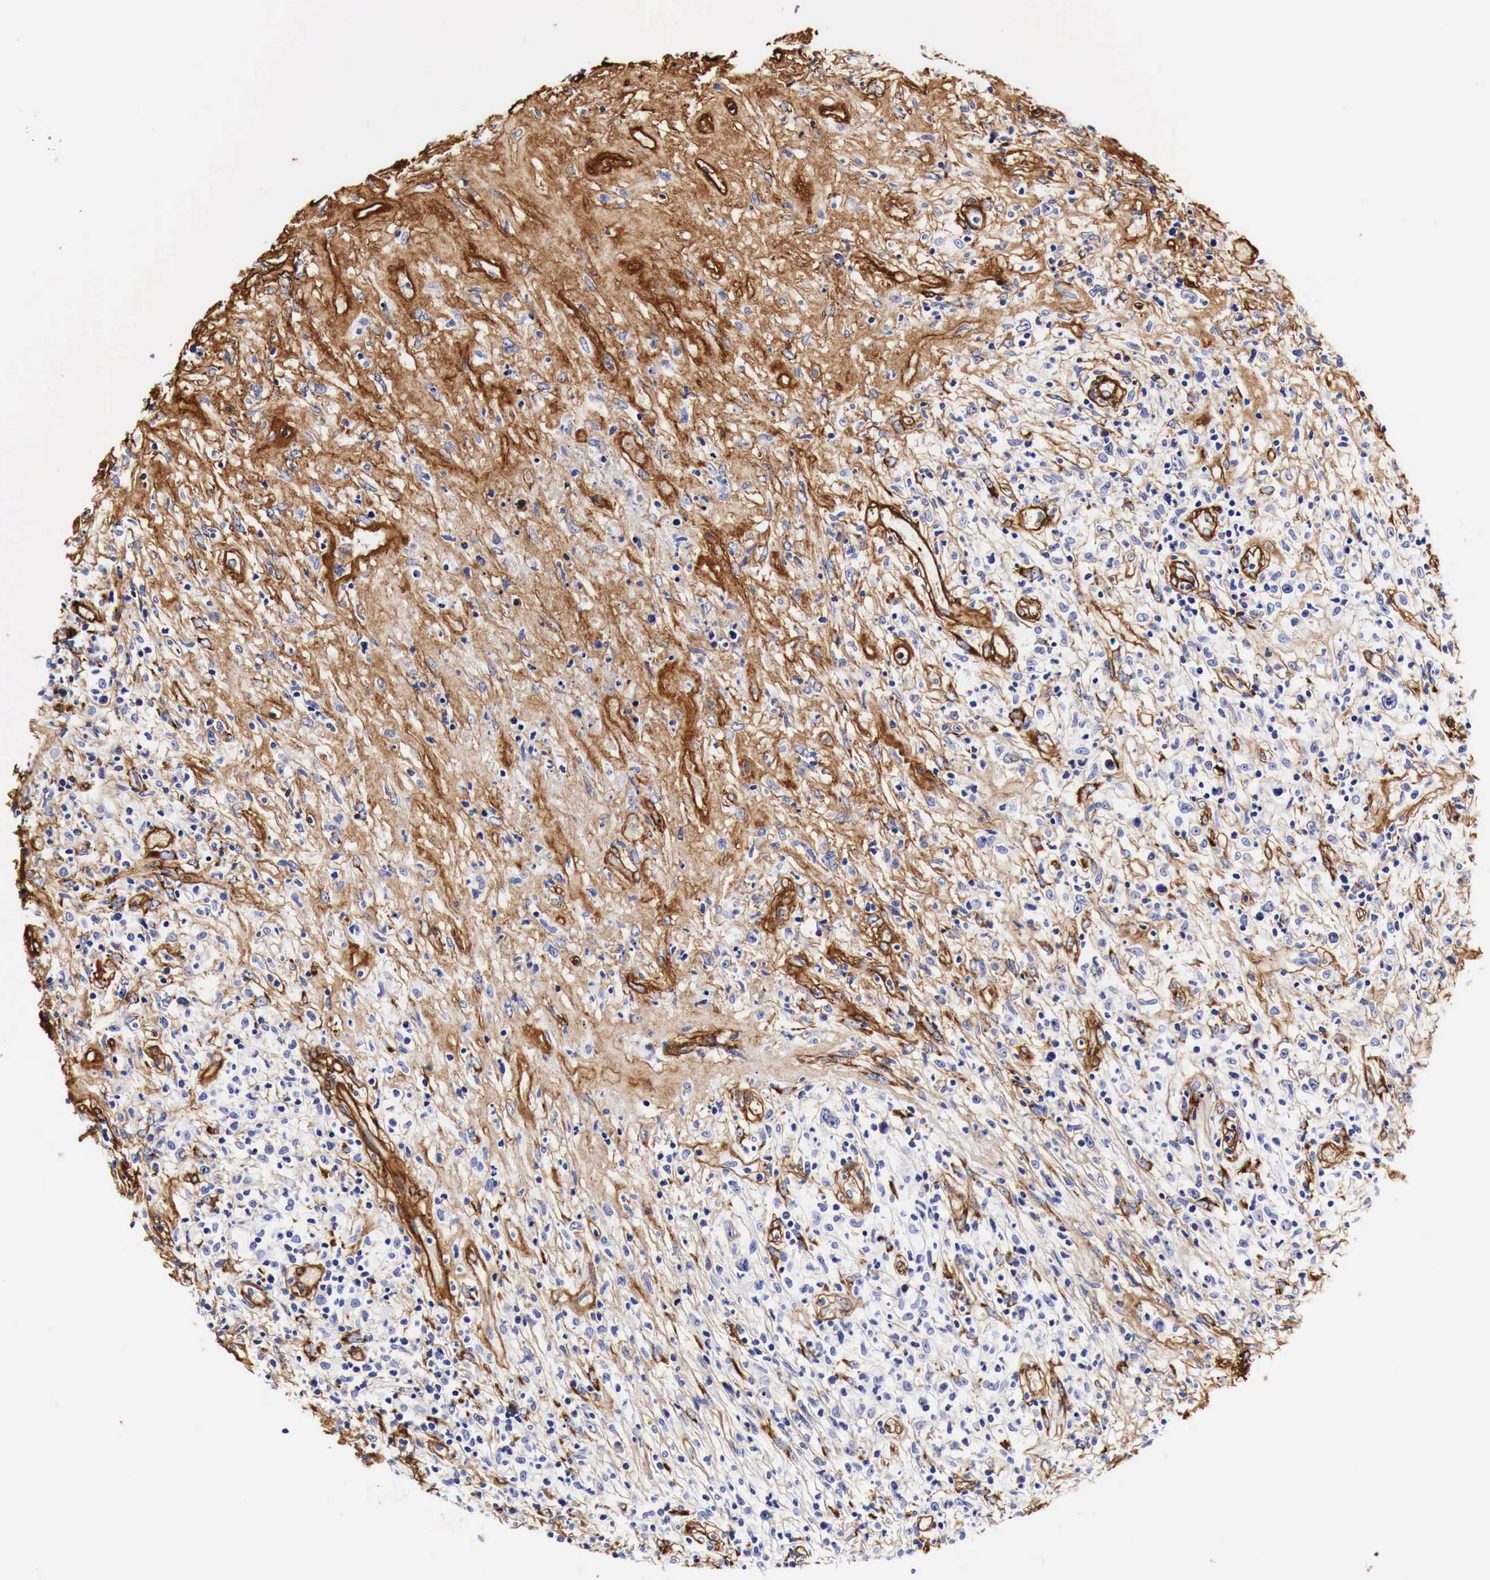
{"staining": {"intensity": "negative", "quantity": "none", "location": "none"}, "tissue": "lymphoma", "cell_type": "Tumor cells", "image_type": "cancer", "snomed": [{"axis": "morphology", "description": "Hodgkin's disease, NOS"}, {"axis": "topography", "description": "Lymph node"}], "caption": "Hodgkin's disease stained for a protein using immunohistochemistry exhibits no expression tumor cells.", "gene": "LAMB2", "patient": {"sex": "male", "age": 46}}